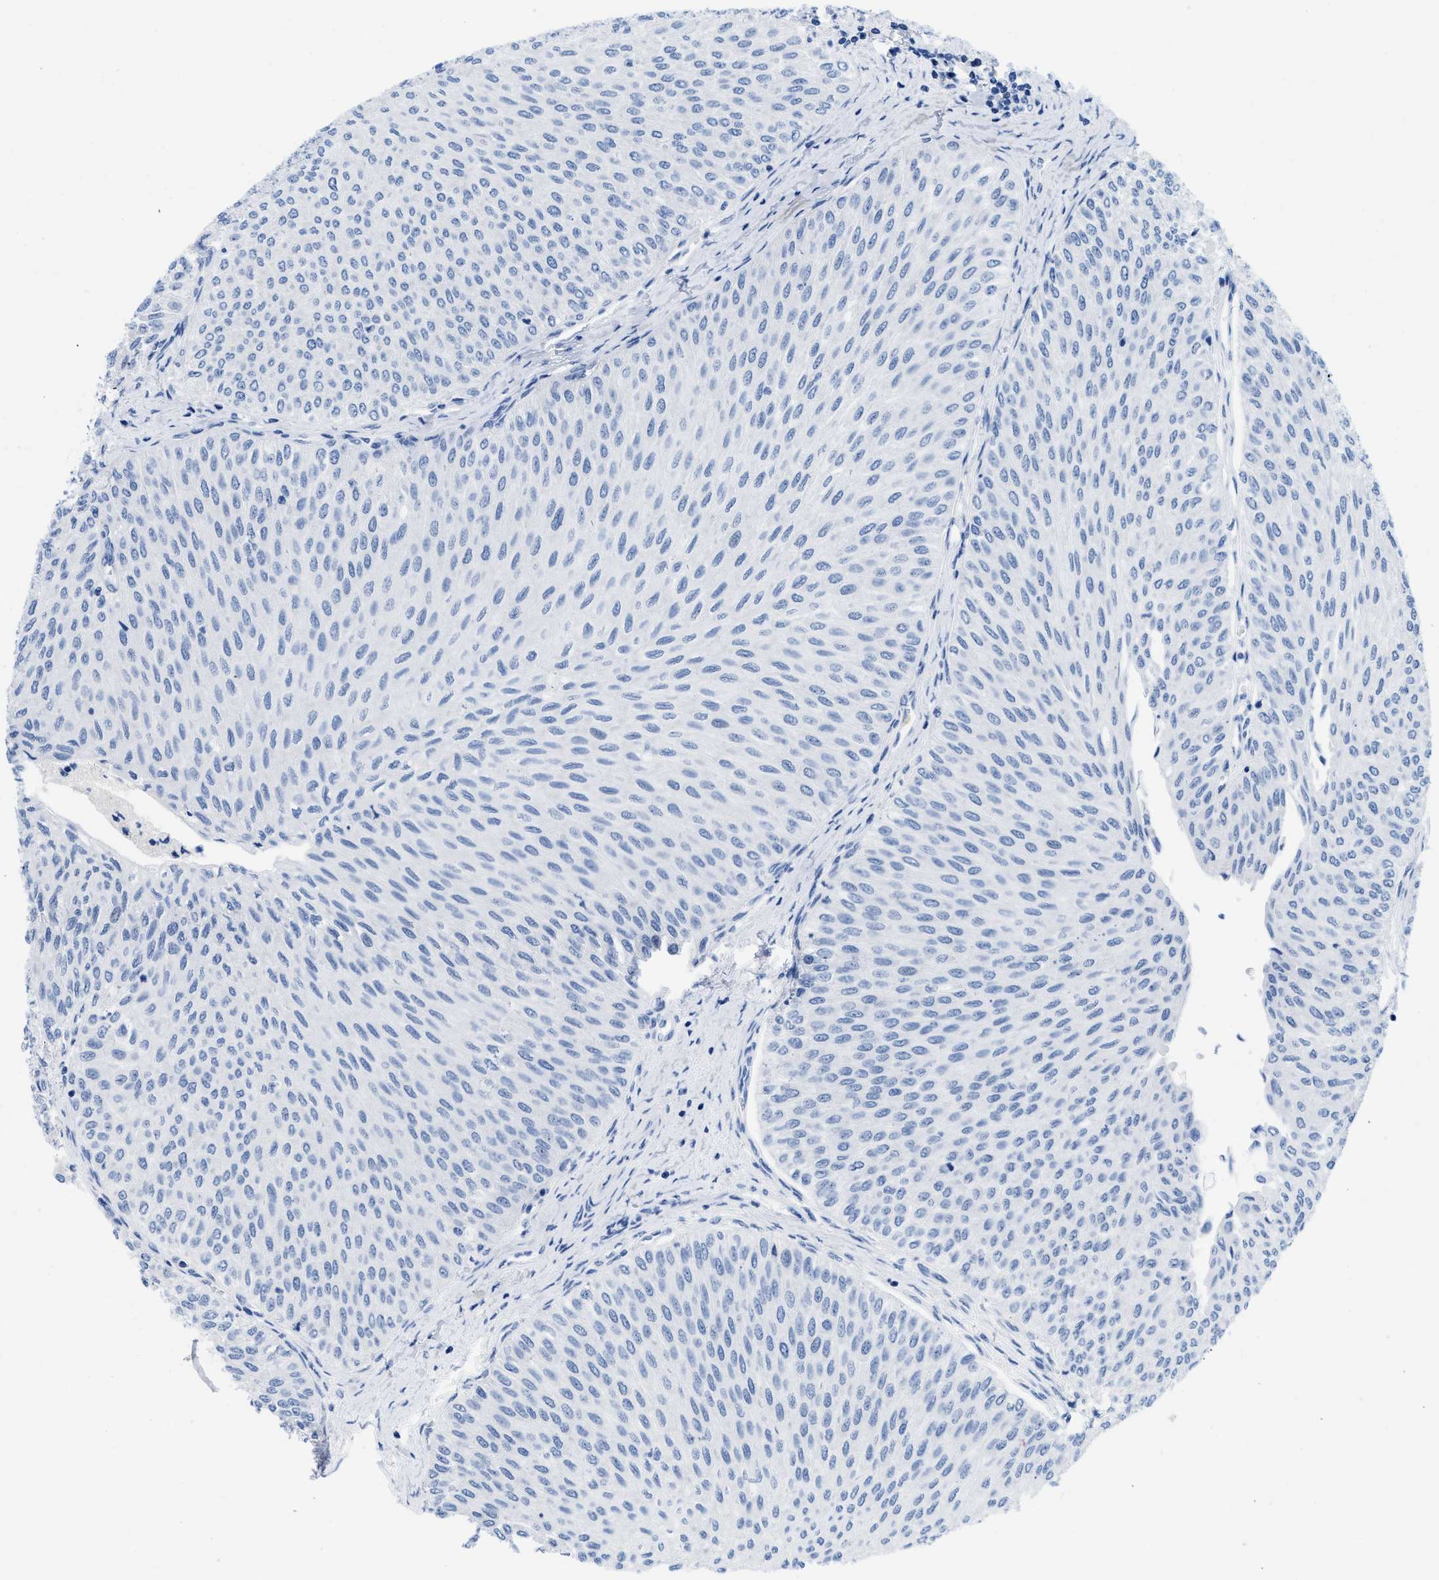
{"staining": {"intensity": "negative", "quantity": "none", "location": "none"}, "tissue": "urothelial cancer", "cell_type": "Tumor cells", "image_type": "cancer", "snomed": [{"axis": "morphology", "description": "Urothelial carcinoma, Low grade"}, {"axis": "topography", "description": "Urinary bladder"}], "caption": "Urothelial carcinoma (low-grade) was stained to show a protein in brown. There is no significant expression in tumor cells.", "gene": "CR1", "patient": {"sex": "male", "age": 78}}